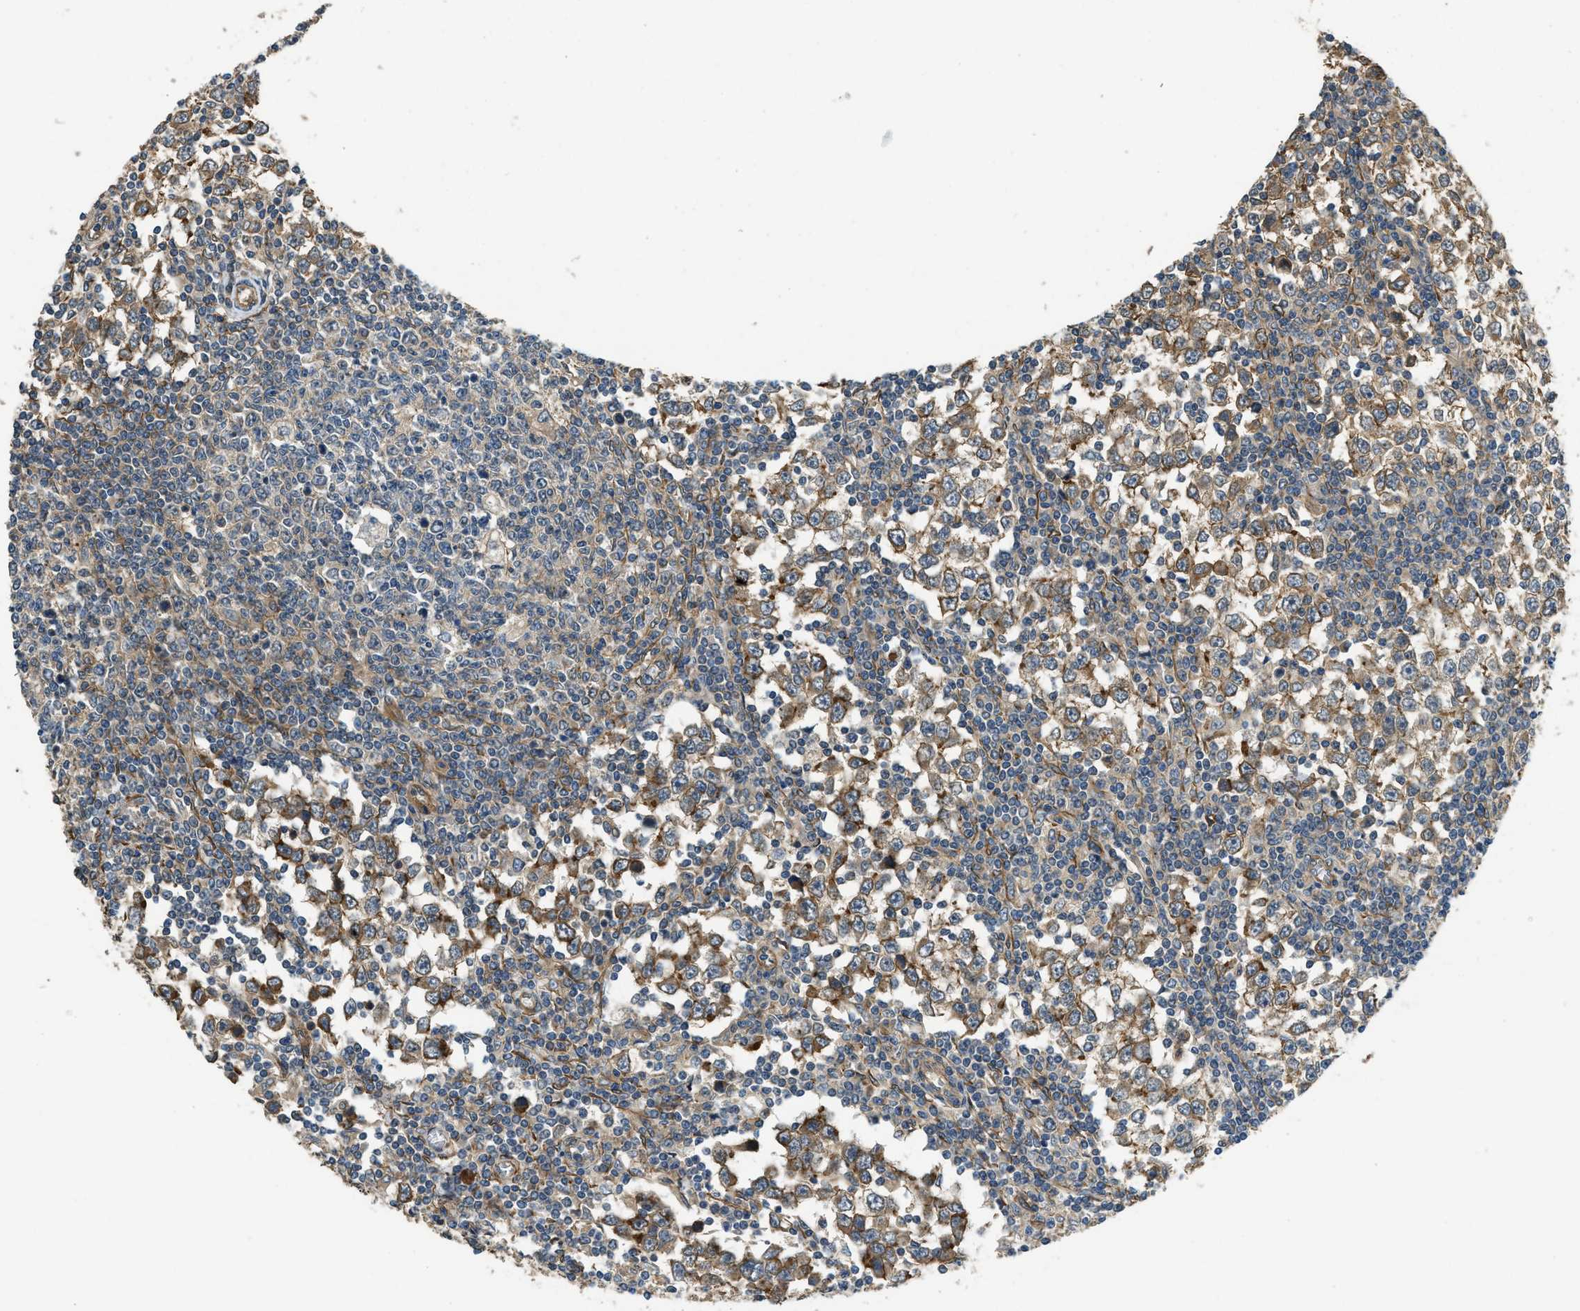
{"staining": {"intensity": "moderate", "quantity": ">75%", "location": "cytoplasmic/membranous"}, "tissue": "testis cancer", "cell_type": "Tumor cells", "image_type": "cancer", "snomed": [{"axis": "morphology", "description": "Seminoma, NOS"}, {"axis": "topography", "description": "Testis"}], "caption": "Immunohistochemistry image of human testis seminoma stained for a protein (brown), which displays medium levels of moderate cytoplasmic/membranous expression in about >75% of tumor cells.", "gene": "CGN", "patient": {"sex": "male", "age": 65}}